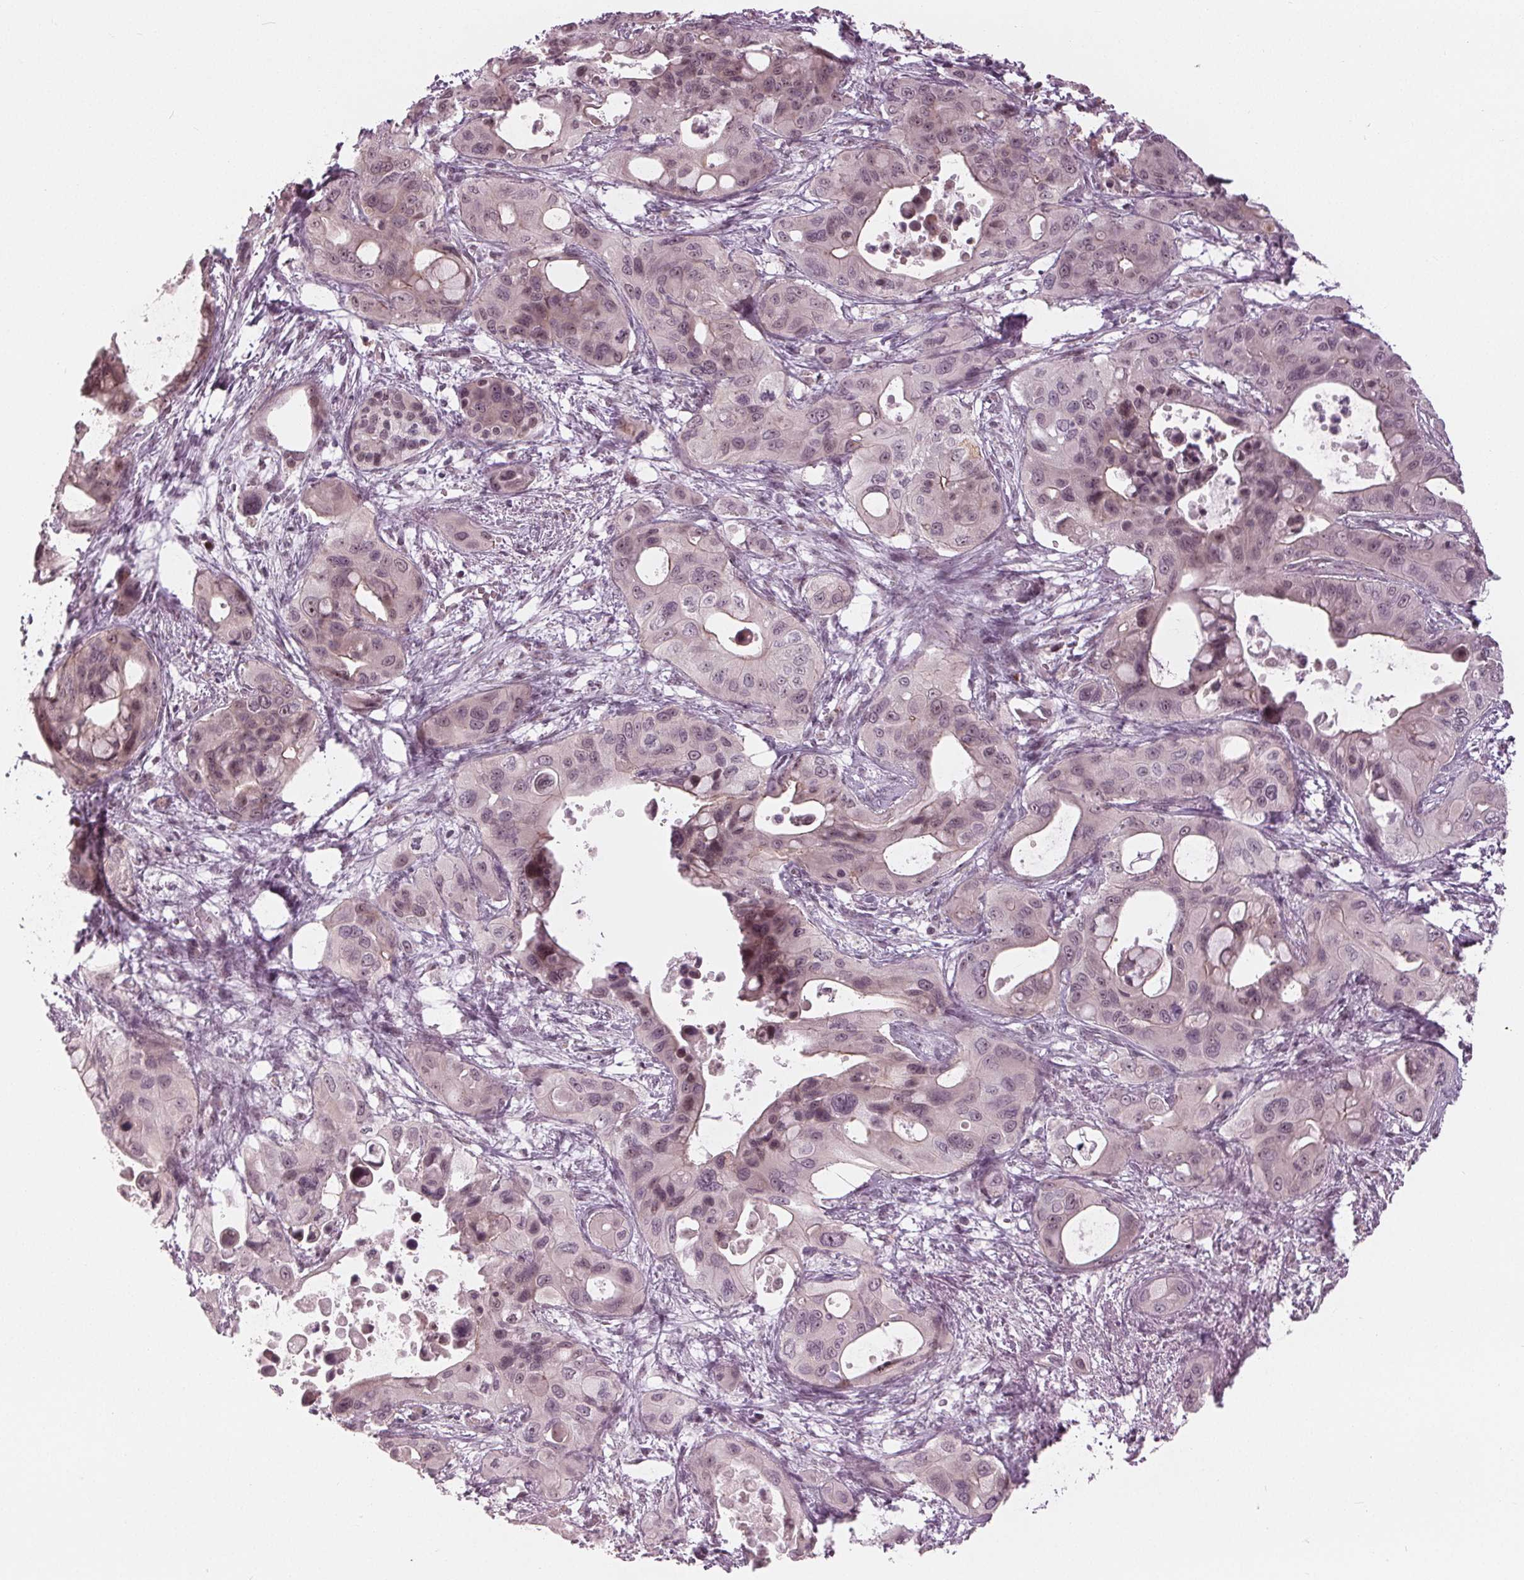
{"staining": {"intensity": "weak", "quantity": "25%-75%", "location": "nuclear"}, "tissue": "pancreatic cancer", "cell_type": "Tumor cells", "image_type": "cancer", "snomed": [{"axis": "morphology", "description": "Adenocarcinoma, NOS"}, {"axis": "topography", "description": "Pancreas"}], "caption": "High-power microscopy captured an immunohistochemistry (IHC) histopathology image of adenocarcinoma (pancreatic), revealing weak nuclear staining in approximately 25%-75% of tumor cells. (brown staining indicates protein expression, while blue staining denotes nuclei).", "gene": "SLX4", "patient": {"sex": "male", "age": 71}}